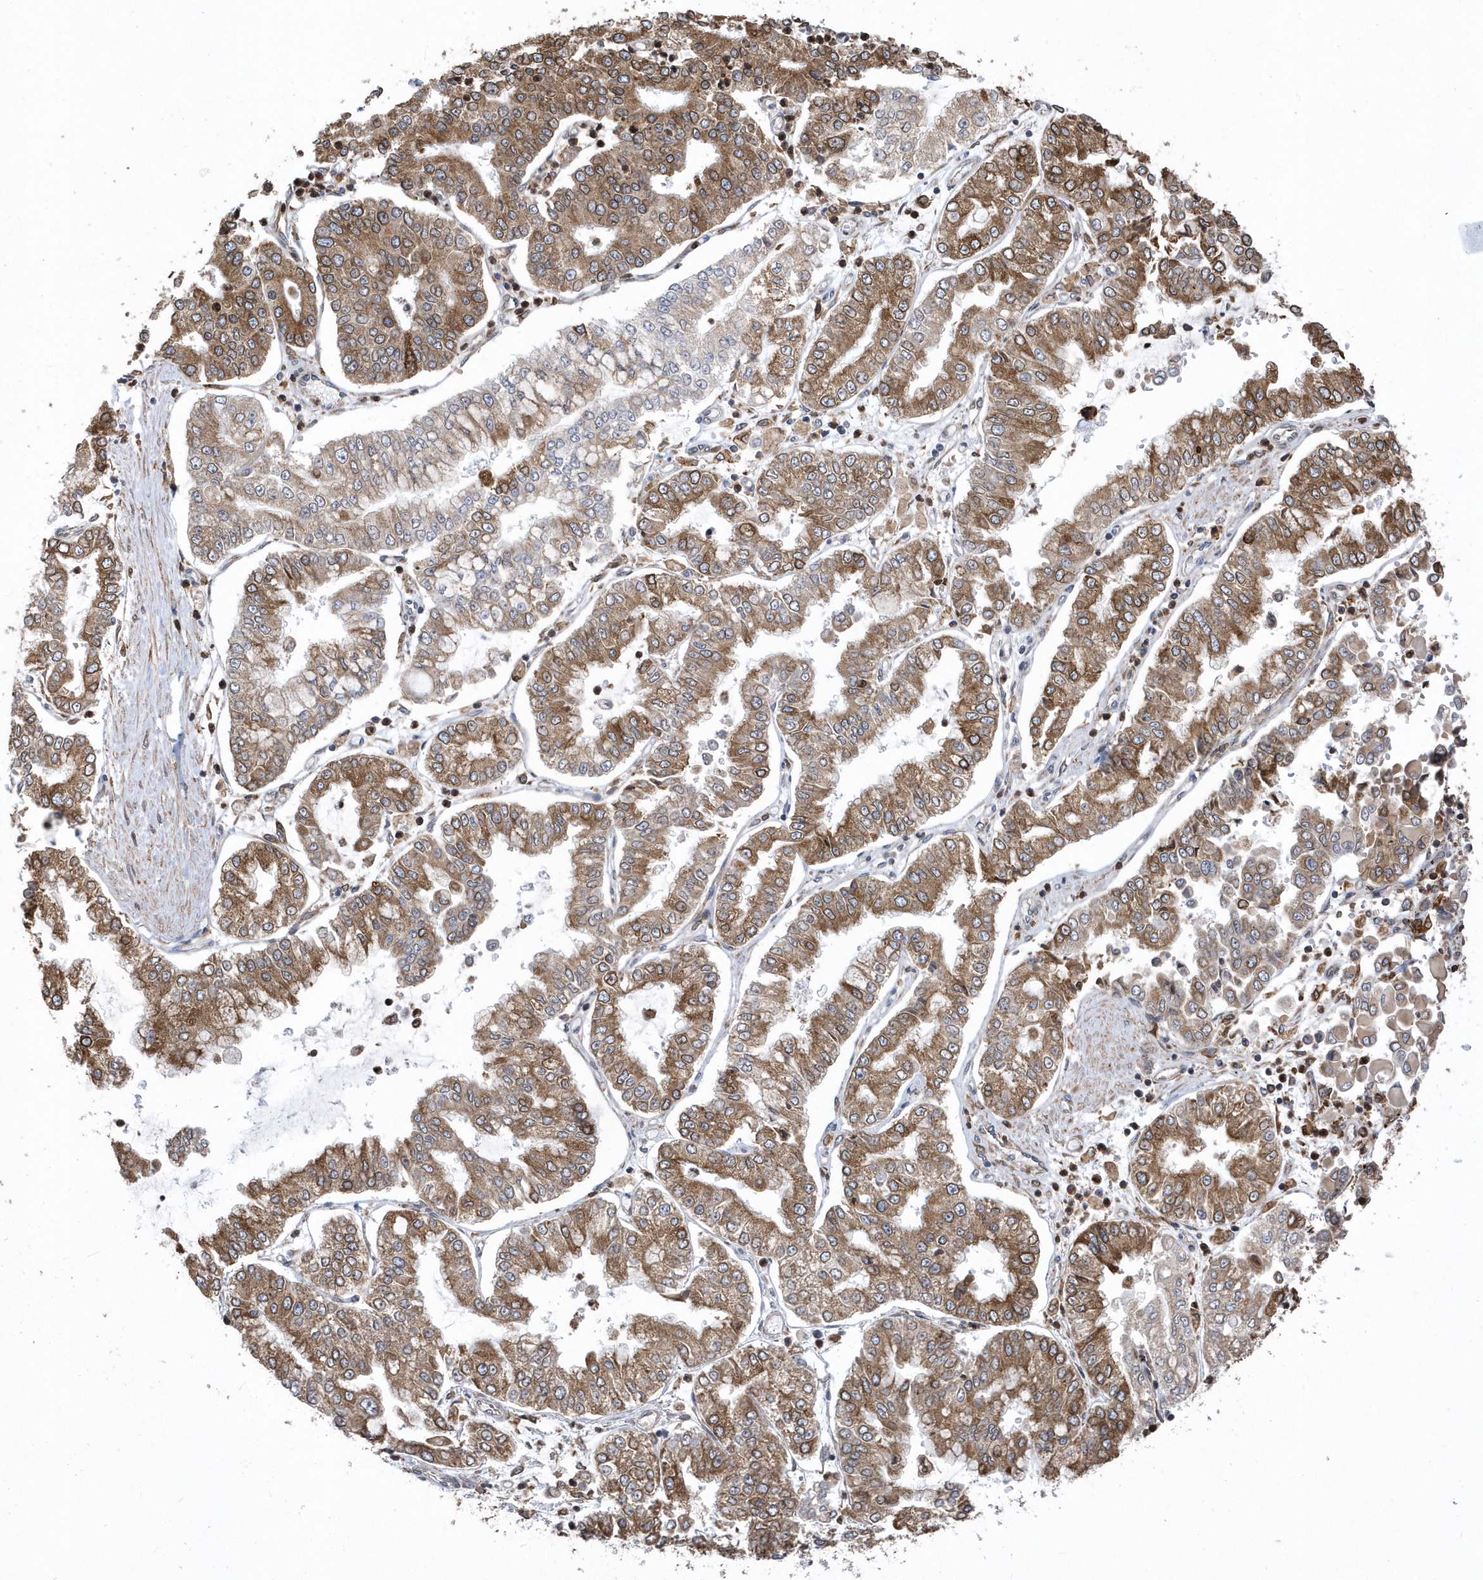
{"staining": {"intensity": "moderate", "quantity": ">75%", "location": "cytoplasmic/membranous"}, "tissue": "stomach cancer", "cell_type": "Tumor cells", "image_type": "cancer", "snomed": [{"axis": "morphology", "description": "Adenocarcinoma, NOS"}, {"axis": "topography", "description": "Stomach"}], "caption": "A medium amount of moderate cytoplasmic/membranous positivity is appreciated in approximately >75% of tumor cells in adenocarcinoma (stomach) tissue. The staining was performed using DAB (3,3'-diaminobenzidine), with brown indicating positive protein expression. Nuclei are stained blue with hematoxylin.", "gene": "VAMP7", "patient": {"sex": "male", "age": 76}}